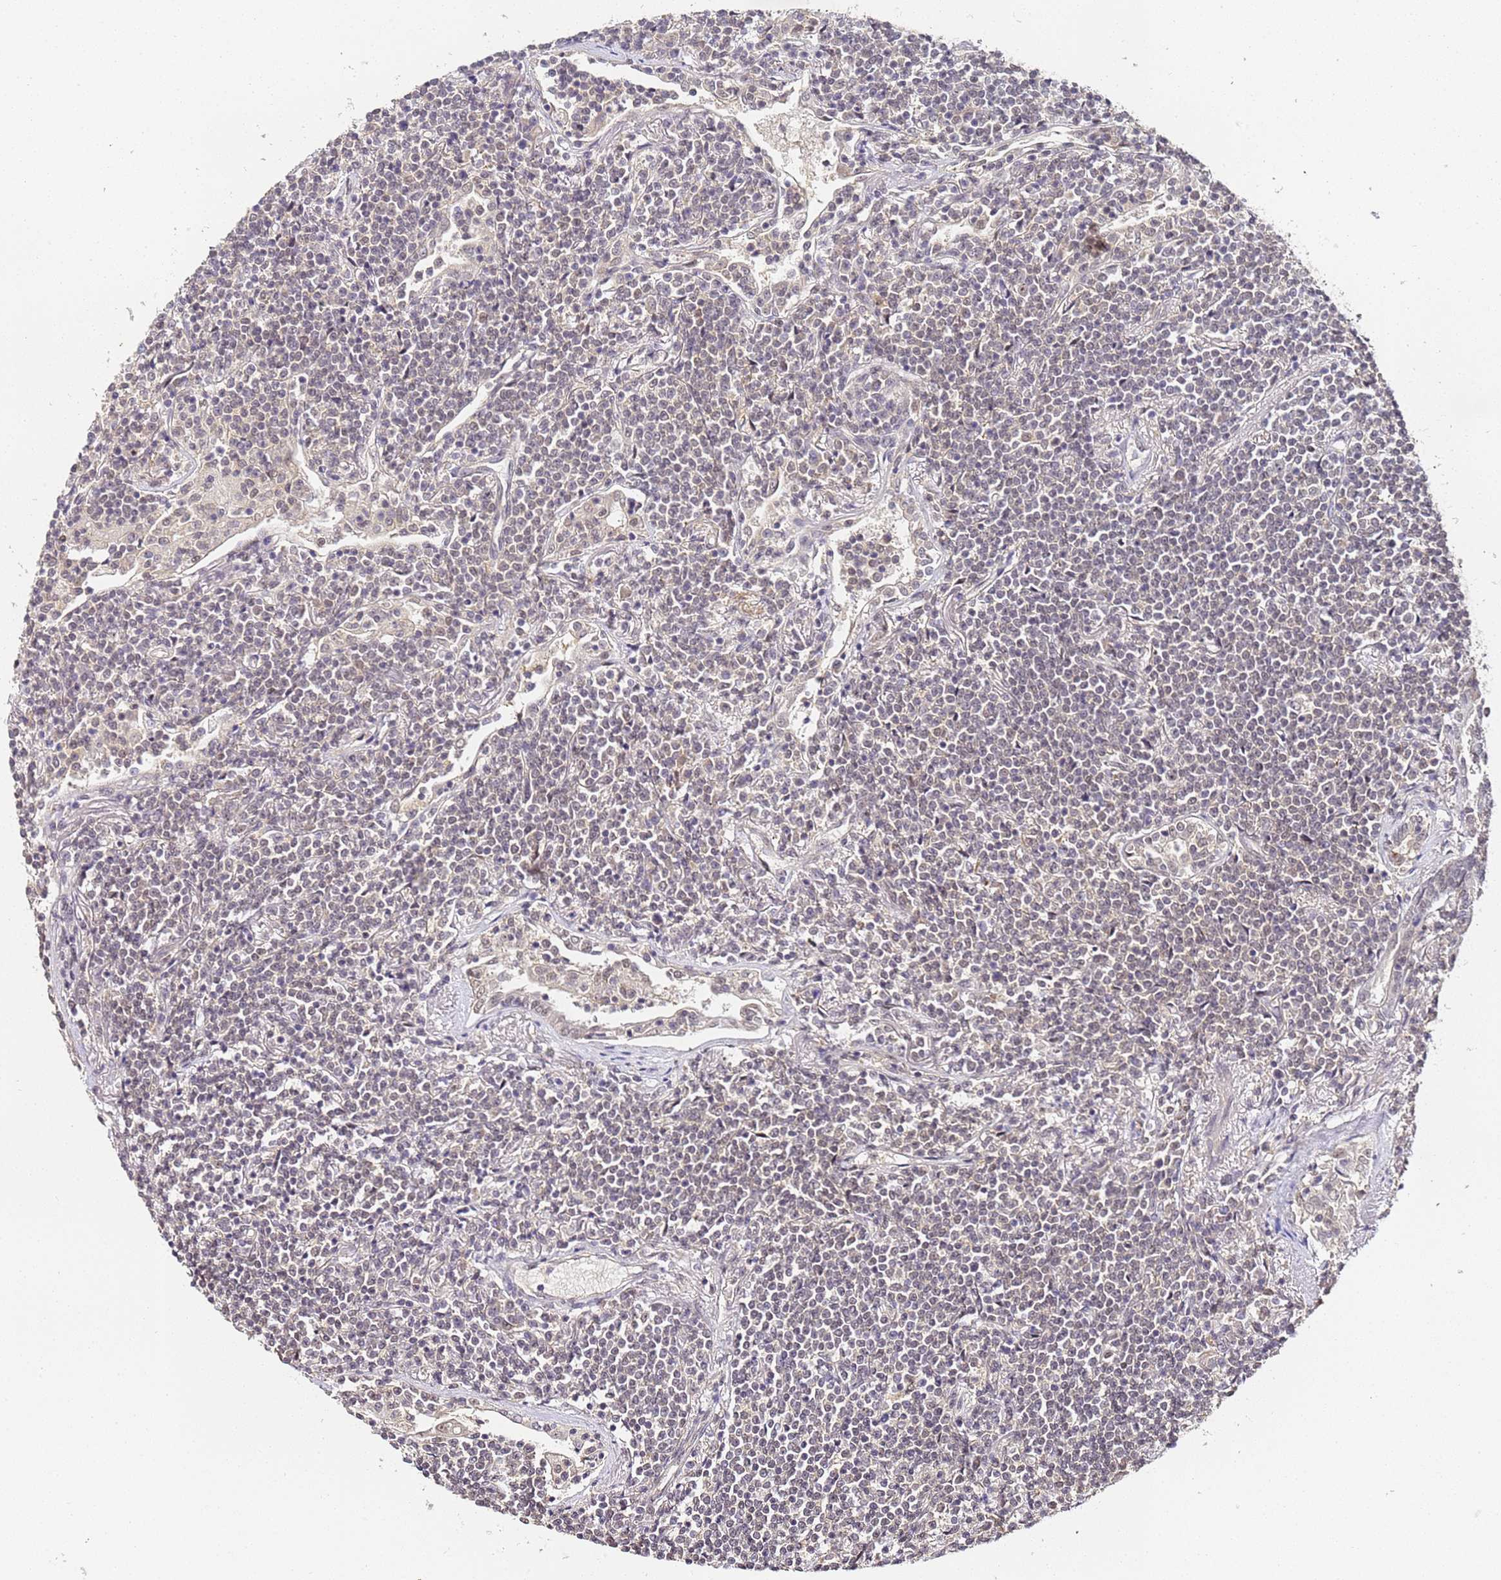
{"staining": {"intensity": "negative", "quantity": "none", "location": "none"}, "tissue": "lymphoma", "cell_type": "Tumor cells", "image_type": "cancer", "snomed": [{"axis": "morphology", "description": "Malignant lymphoma, non-Hodgkin's type, Low grade"}, {"axis": "topography", "description": "Lung"}], "caption": "This is an immunohistochemistry (IHC) histopathology image of human low-grade malignant lymphoma, non-Hodgkin's type. There is no positivity in tumor cells.", "gene": "LSM3", "patient": {"sex": "female", "age": 71}}